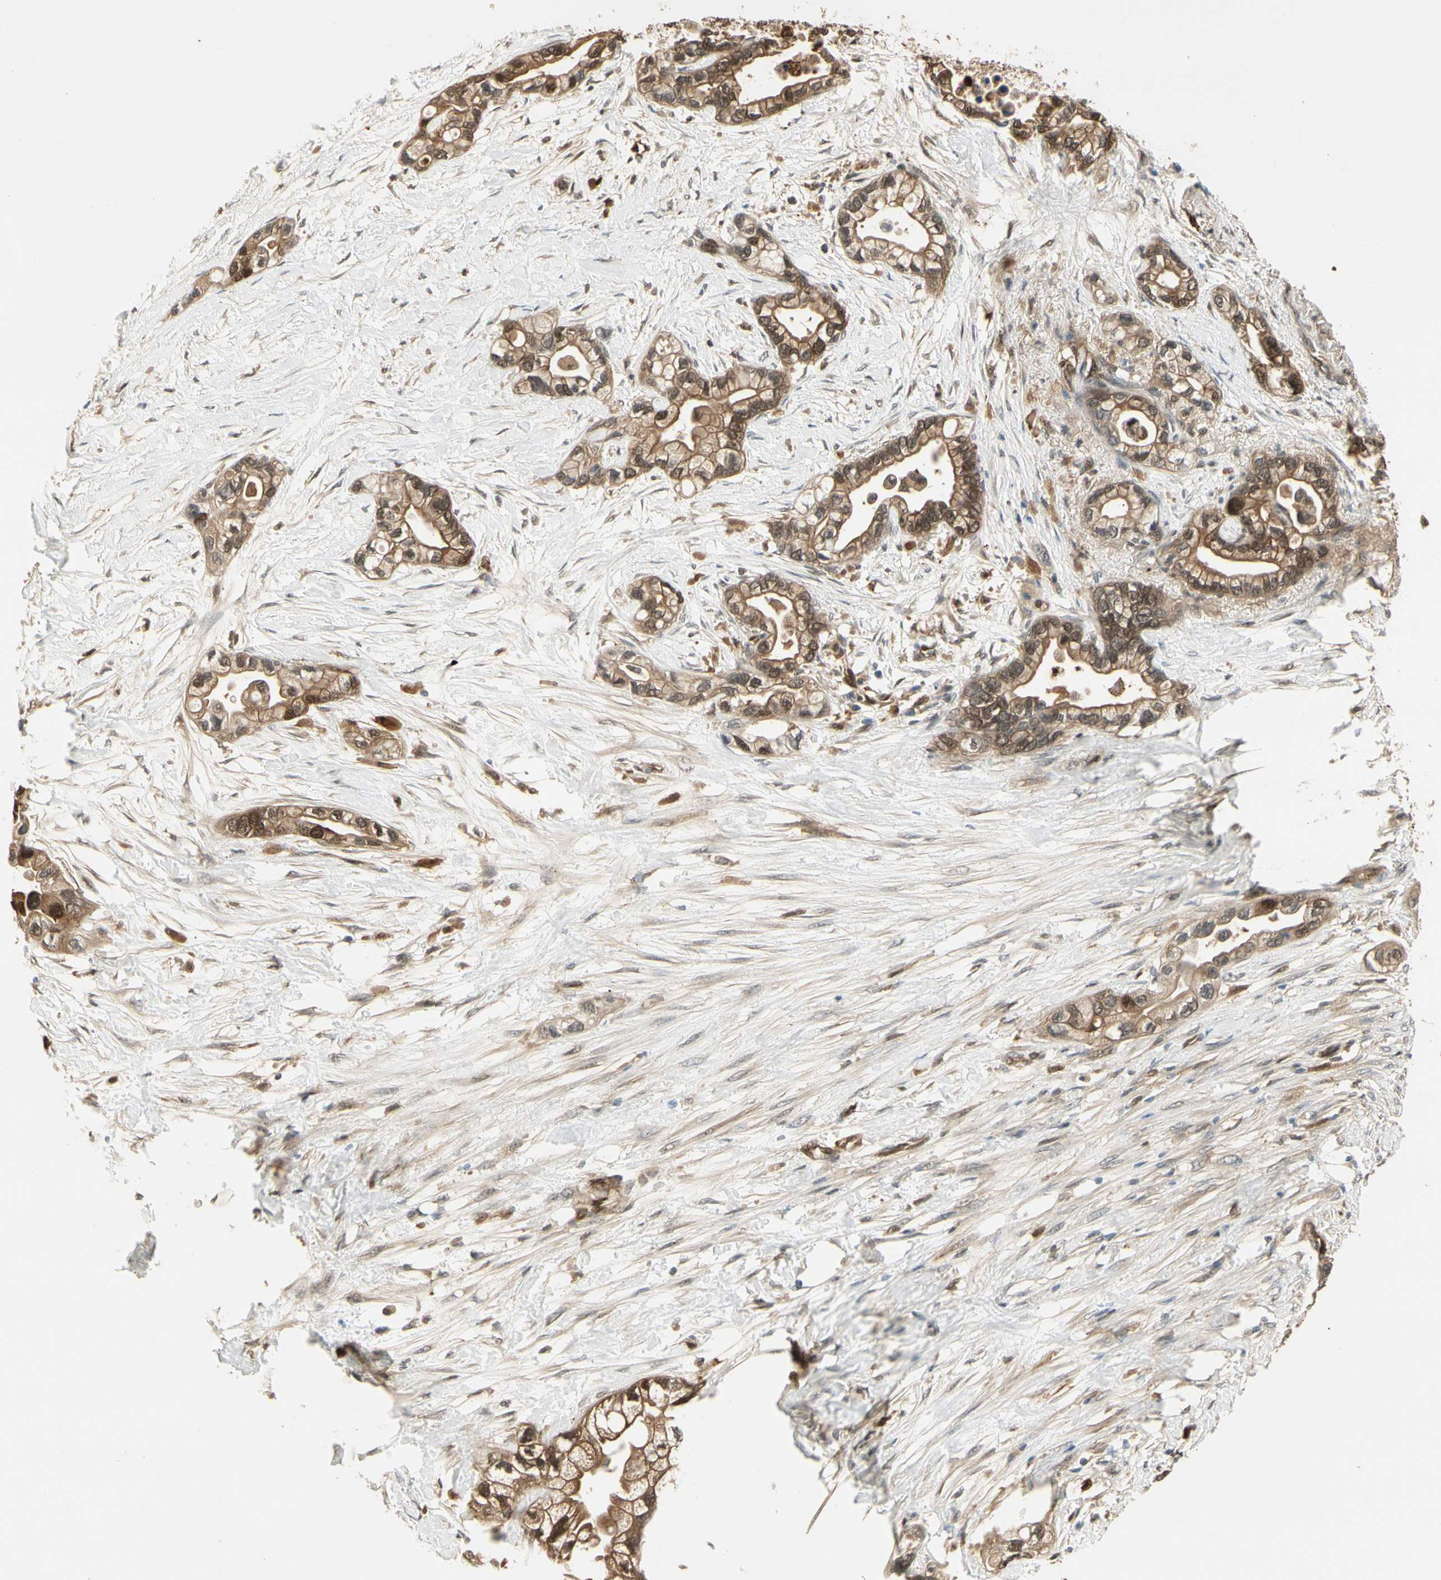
{"staining": {"intensity": "strong", "quantity": ">75%", "location": "cytoplasmic/membranous,nuclear"}, "tissue": "pancreatic cancer", "cell_type": "Tumor cells", "image_type": "cancer", "snomed": [{"axis": "morphology", "description": "Adenocarcinoma, NOS"}, {"axis": "topography", "description": "Pancreas"}], "caption": "Human pancreatic cancer (adenocarcinoma) stained with a protein marker exhibits strong staining in tumor cells.", "gene": "SERPINB6", "patient": {"sex": "female", "age": 77}}